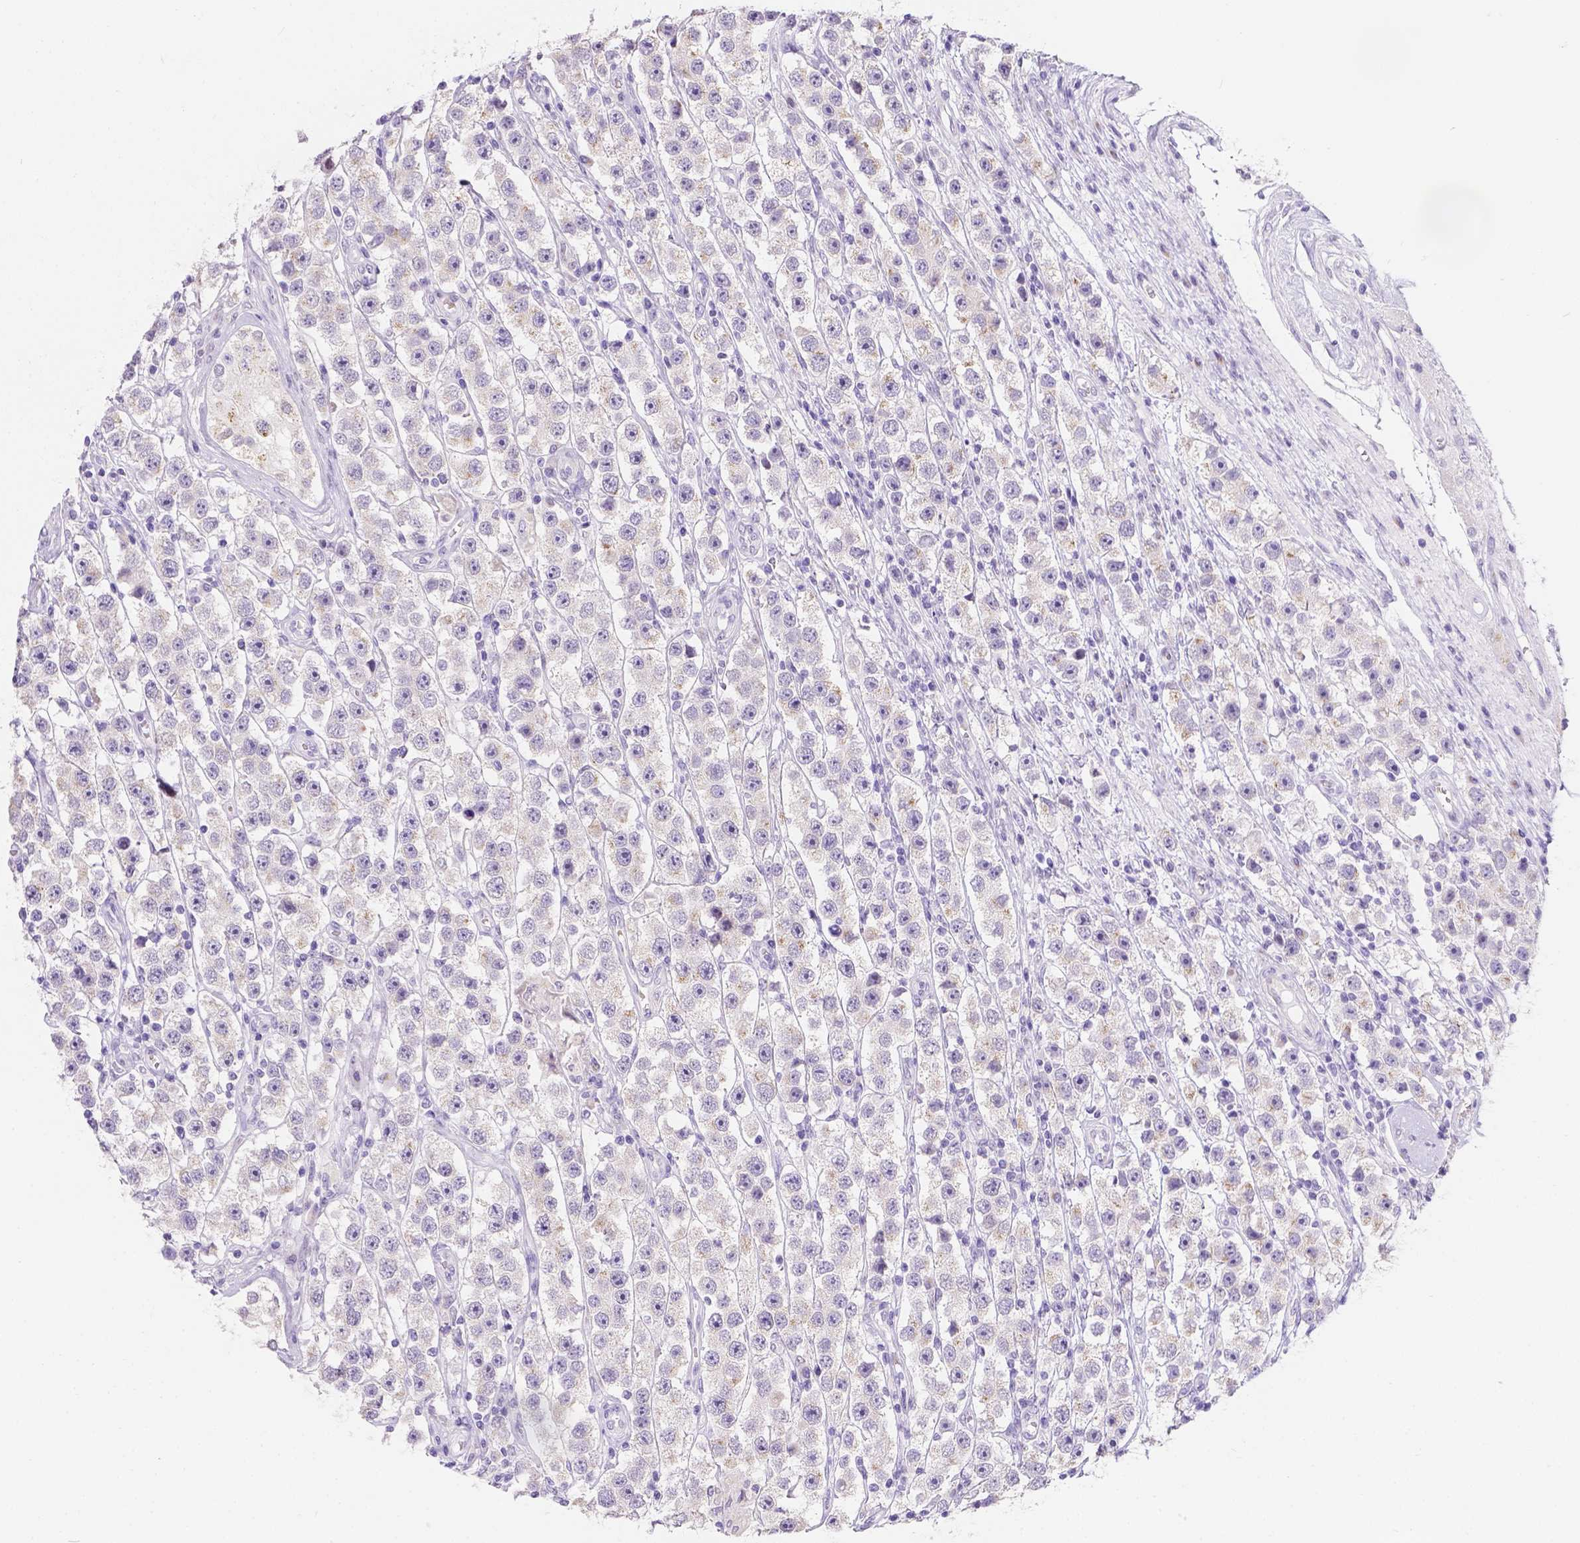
{"staining": {"intensity": "weak", "quantity": ">75%", "location": "cytoplasmic/membranous"}, "tissue": "testis cancer", "cell_type": "Tumor cells", "image_type": "cancer", "snomed": [{"axis": "morphology", "description": "Seminoma, NOS"}, {"axis": "topography", "description": "Testis"}], "caption": "The micrograph reveals immunohistochemical staining of testis cancer (seminoma). There is weak cytoplasmic/membranous positivity is seen in about >75% of tumor cells.", "gene": "PHF7", "patient": {"sex": "male", "age": 45}}